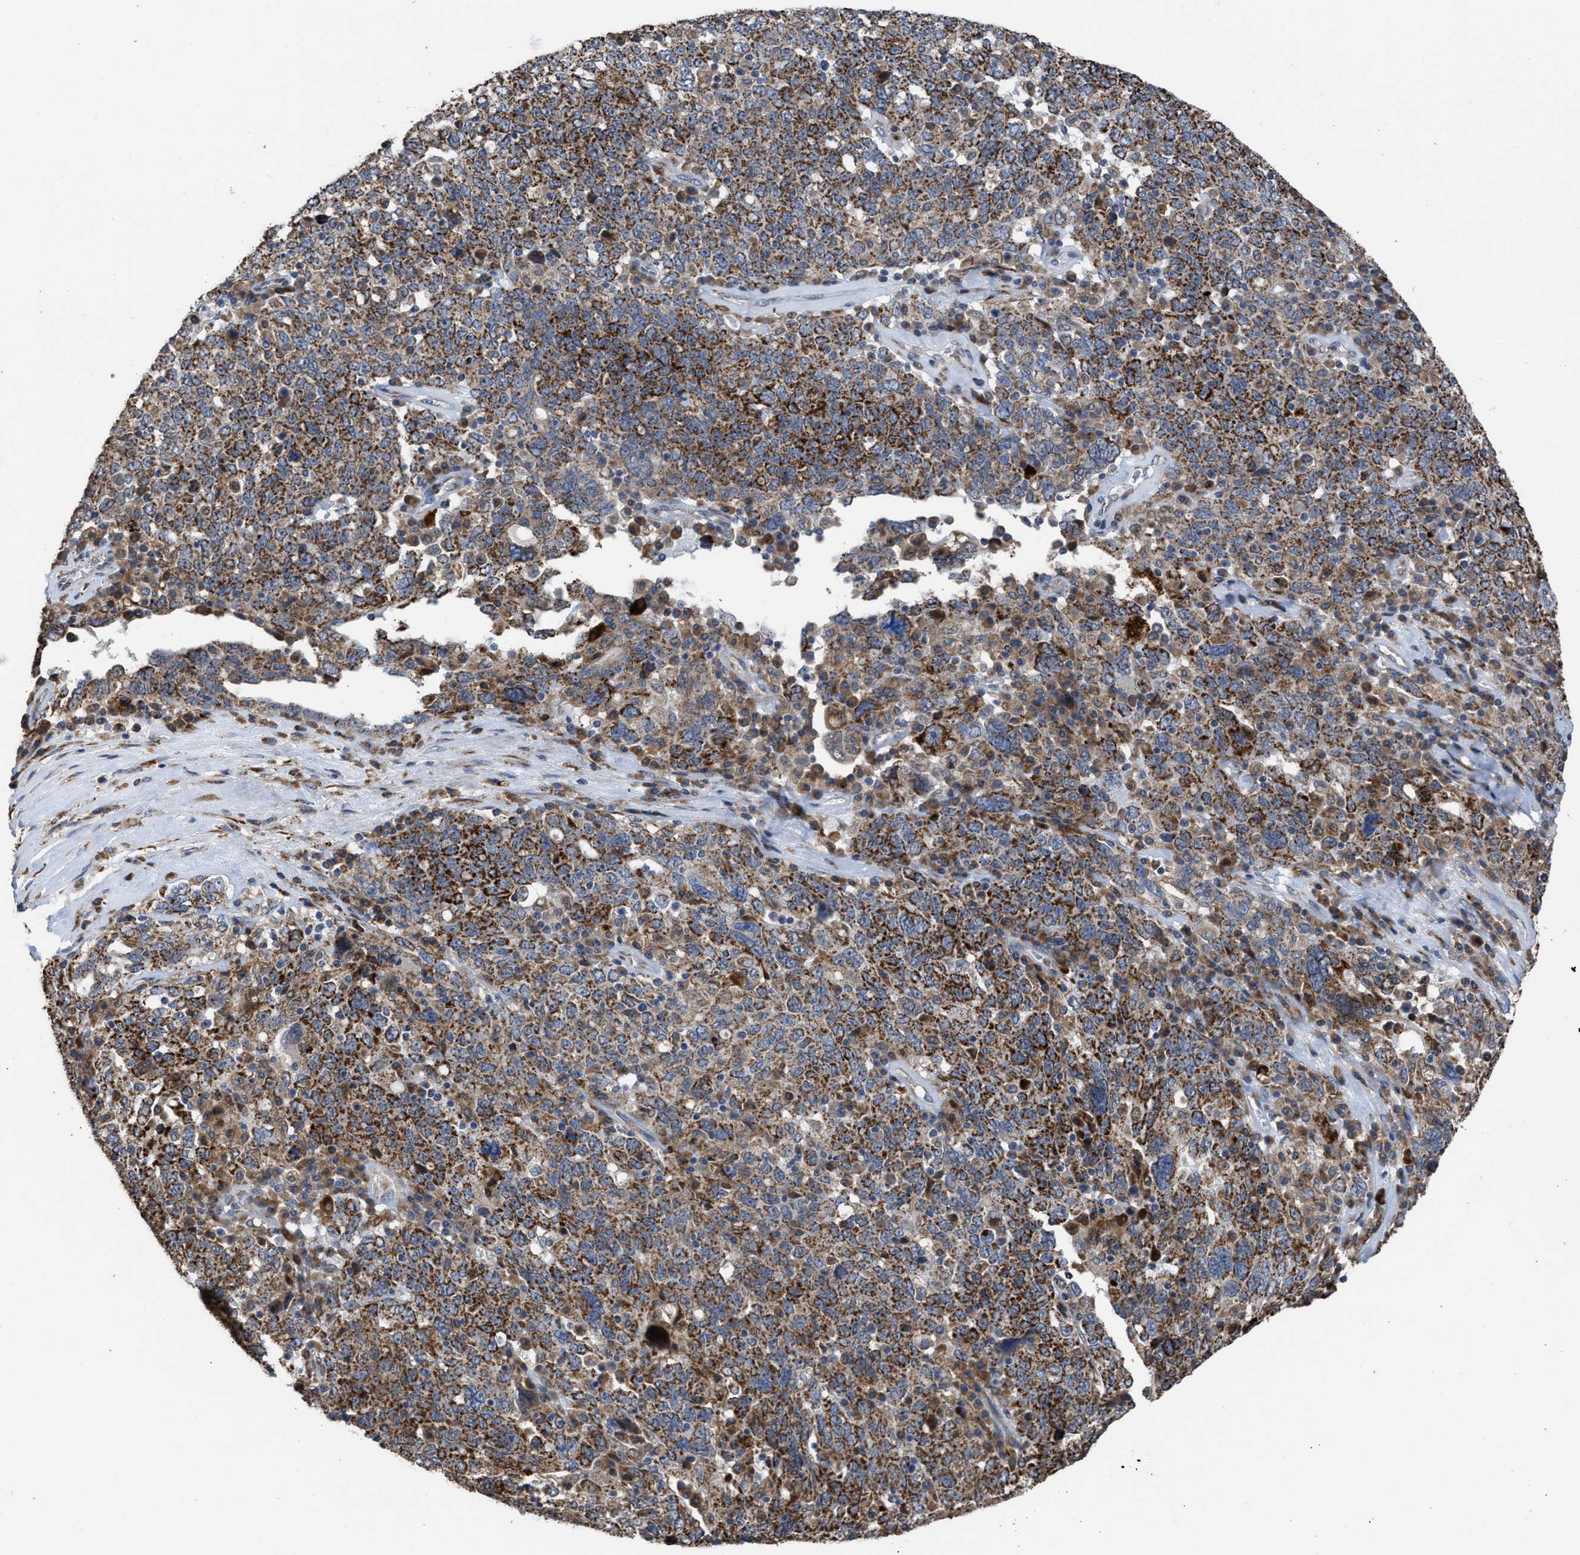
{"staining": {"intensity": "strong", "quantity": ">75%", "location": "cytoplasmic/membranous"}, "tissue": "ovarian cancer", "cell_type": "Tumor cells", "image_type": "cancer", "snomed": [{"axis": "morphology", "description": "Carcinoma, endometroid"}, {"axis": "topography", "description": "Ovary"}], "caption": "Protein staining by immunohistochemistry exhibits strong cytoplasmic/membranous positivity in approximately >75% of tumor cells in endometroid carcinoma (ovarian).", "gene": "AK2", "patient": {"sex": "female", "age": 62}}